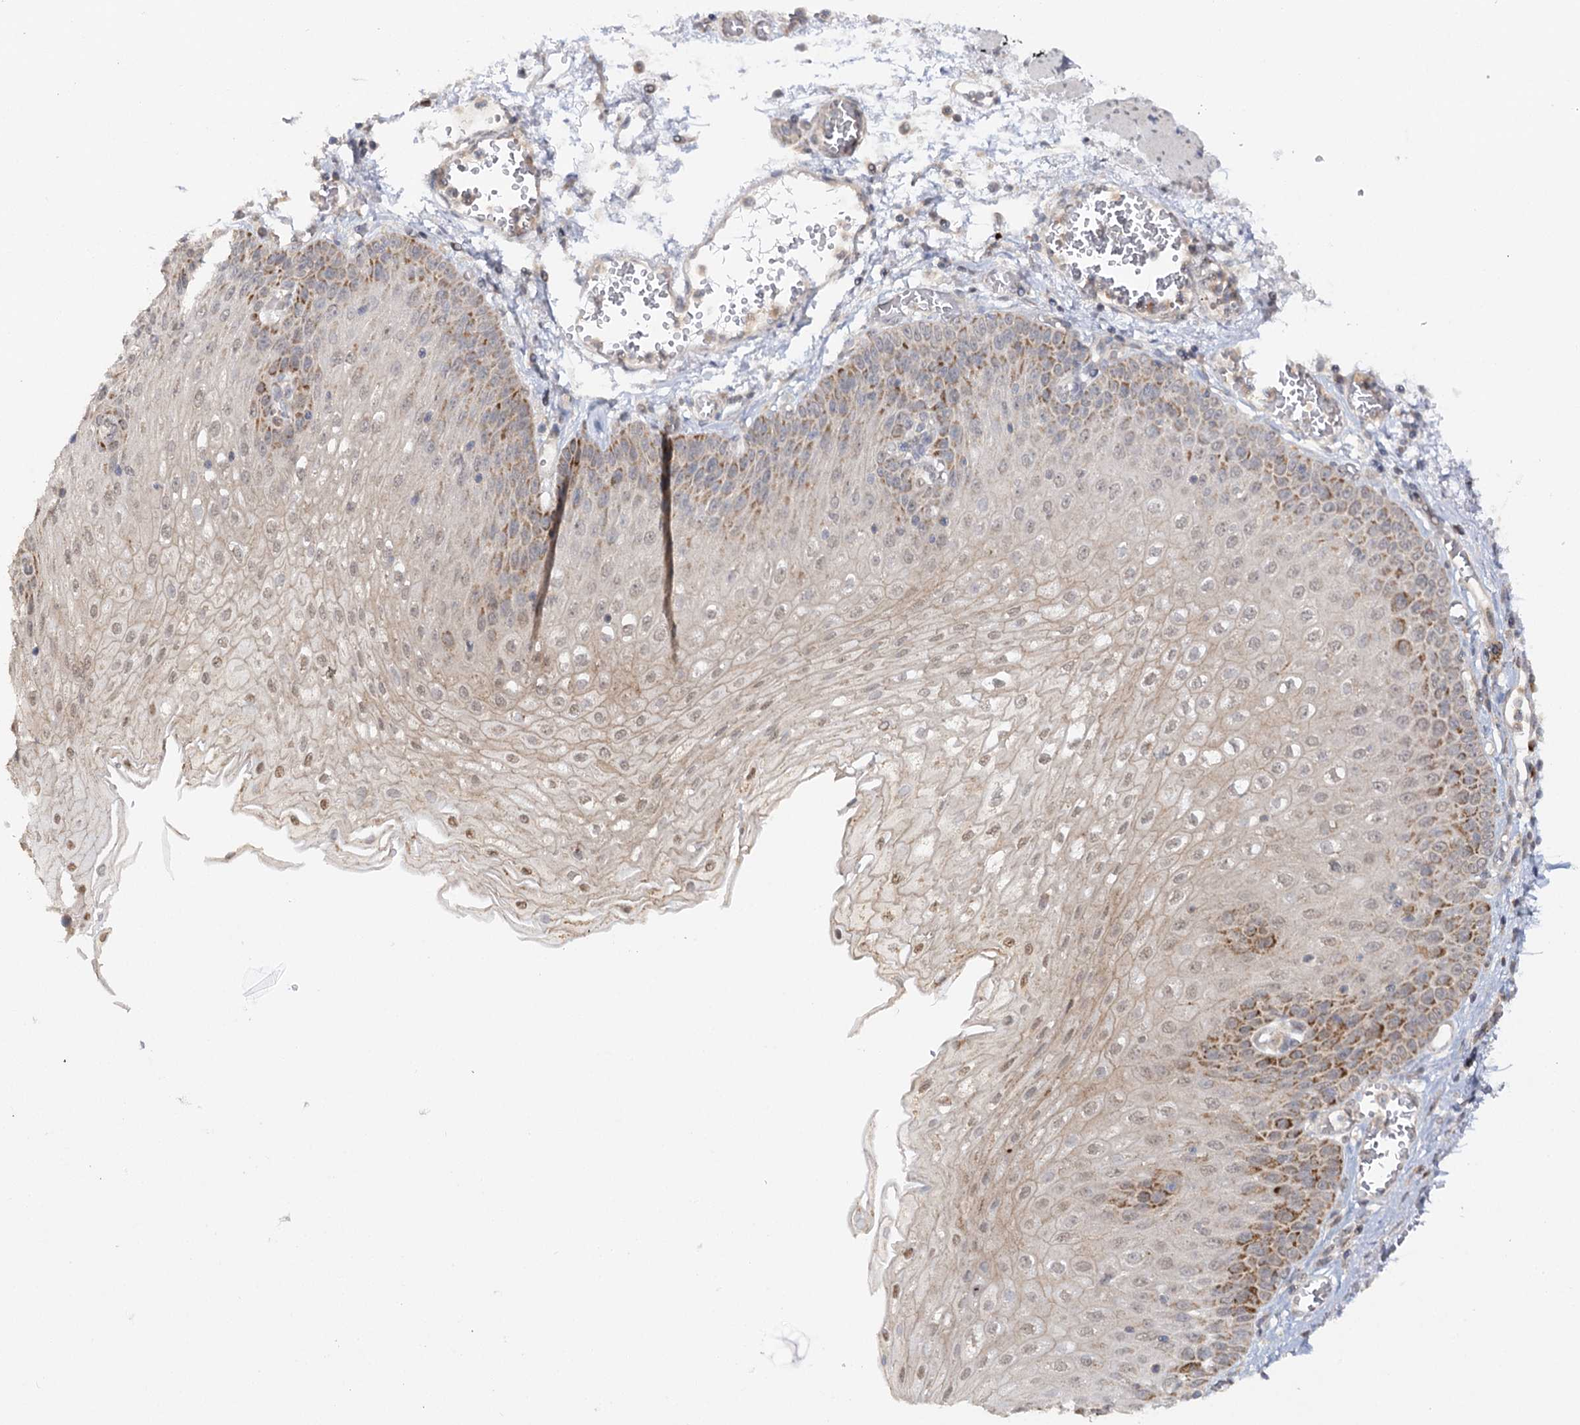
{"staining": {"intensity": "moderate", "quantity": "25%-75%", "location": "cytoplasmic/membranous,nuclear"}, "tissue": "esophagus", "cell_type": "Squamous epithelial cells", "image_type": "normal", "snomed": [{"axis": "morphology", "description": "Normal tissue, NOS"}, {"axis": "topography", "description": "Esophagus"}], "caption": "Esophagus stained with immunohistochemistry demonstrates moderate cytoplasmic/membranous,nuclear positivity in about 25%-75% of squamous epithelial cells.", "gene": "ZNRF3", "patient": {"sex": "male", "age": 81}}